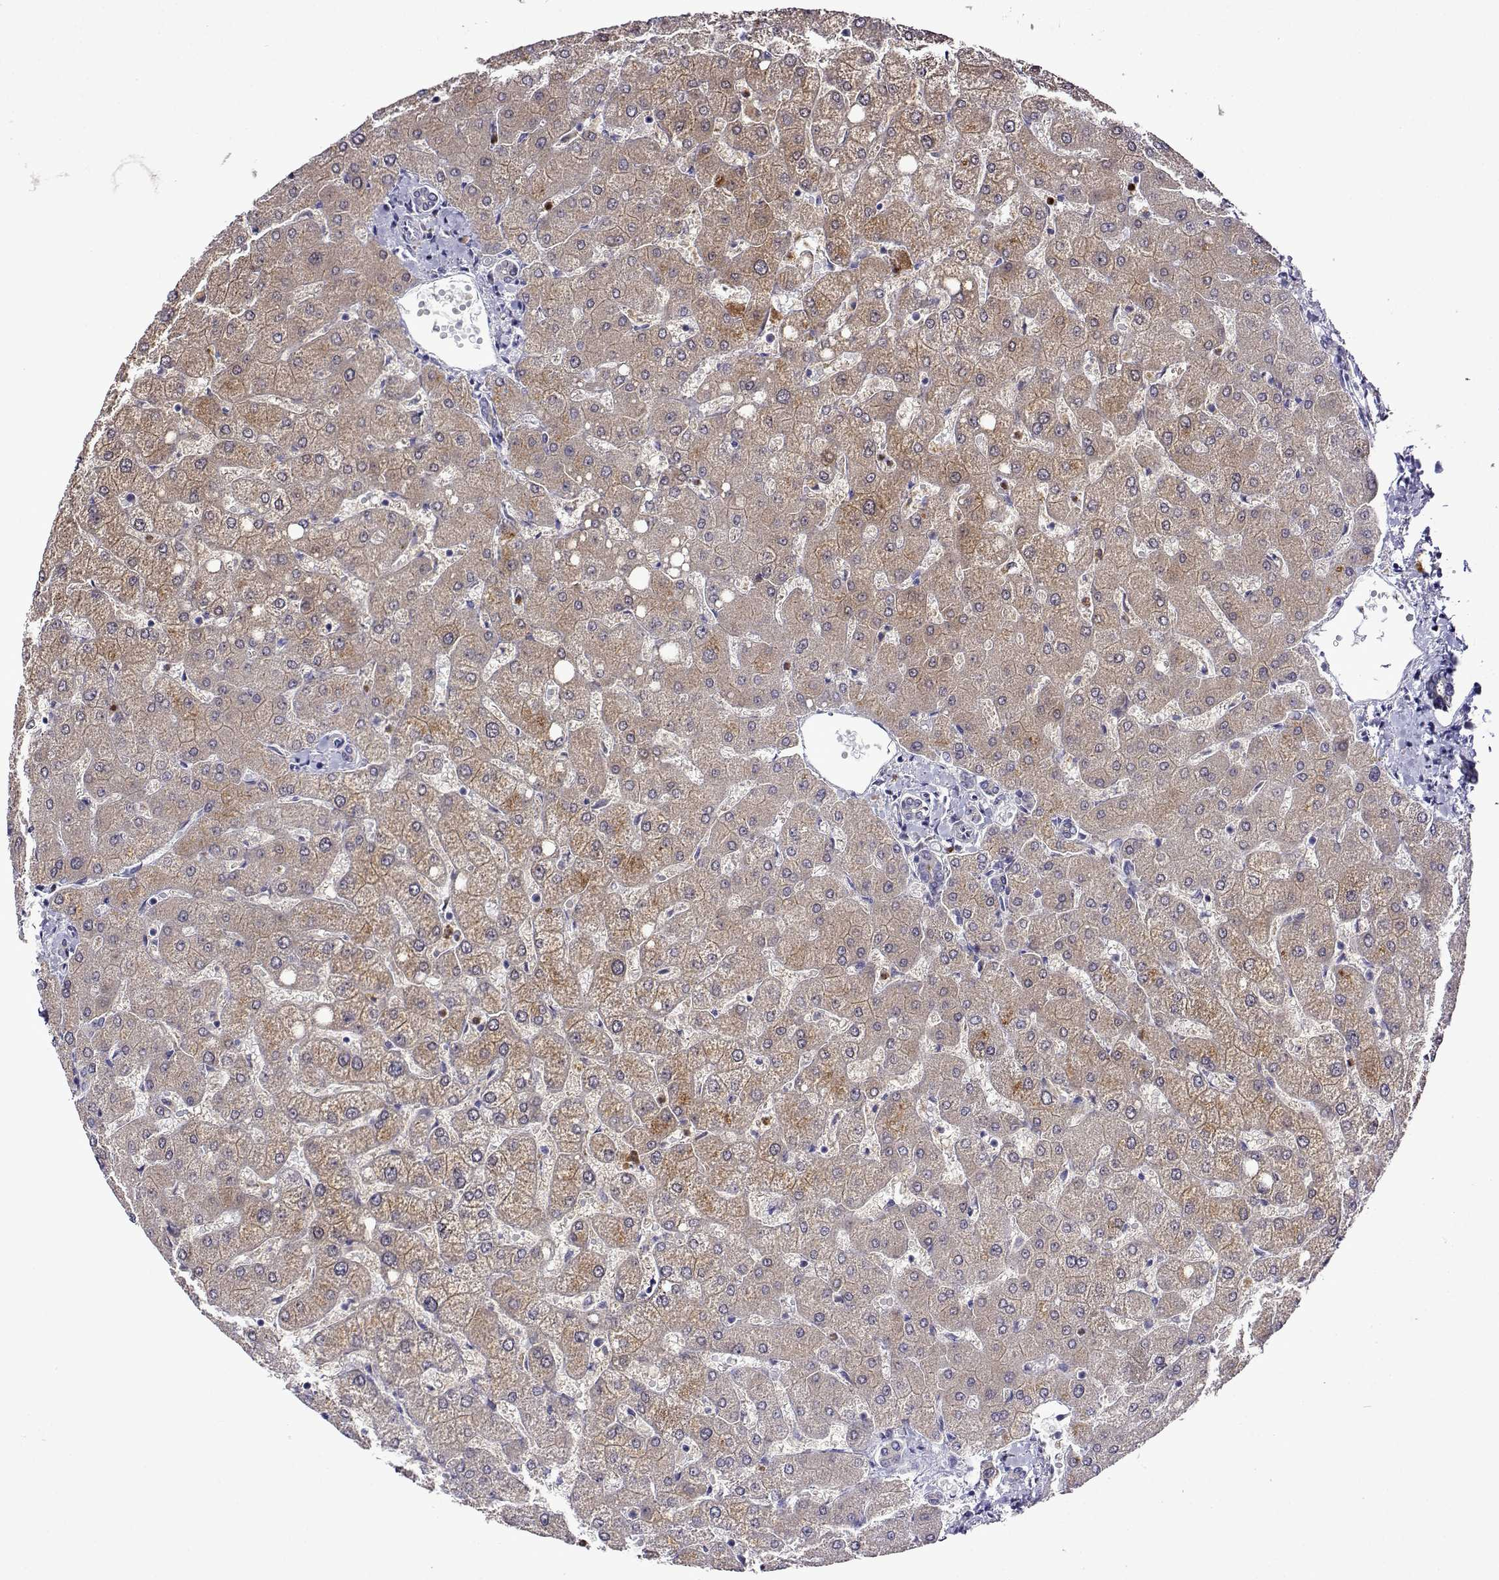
{"staining": {"intensity": "negative", "quantity": "none", "location": "none"}, "tissue": "liver", "cell_type": "Cholangiocytes", "image_type": "normal", "snomed": [{"axis": "morphology", "description": "Normal tissue, NOS"}, {"axis": "topography", "description": "Liver"}], "caption": "High magnification brightfield microscopy of normal liver stained with DAB (3,3'-diaminobenzidine) (brown) and counterstained with hematoxylin (blue): cholangiocytes show no significant staining. (Brightfield microscopy of DAB (3,3'-diaminobenzidine) IHC at high magnification).", "gene": "SULT2A1", "patient": {"sex": "female", "age": 54}}